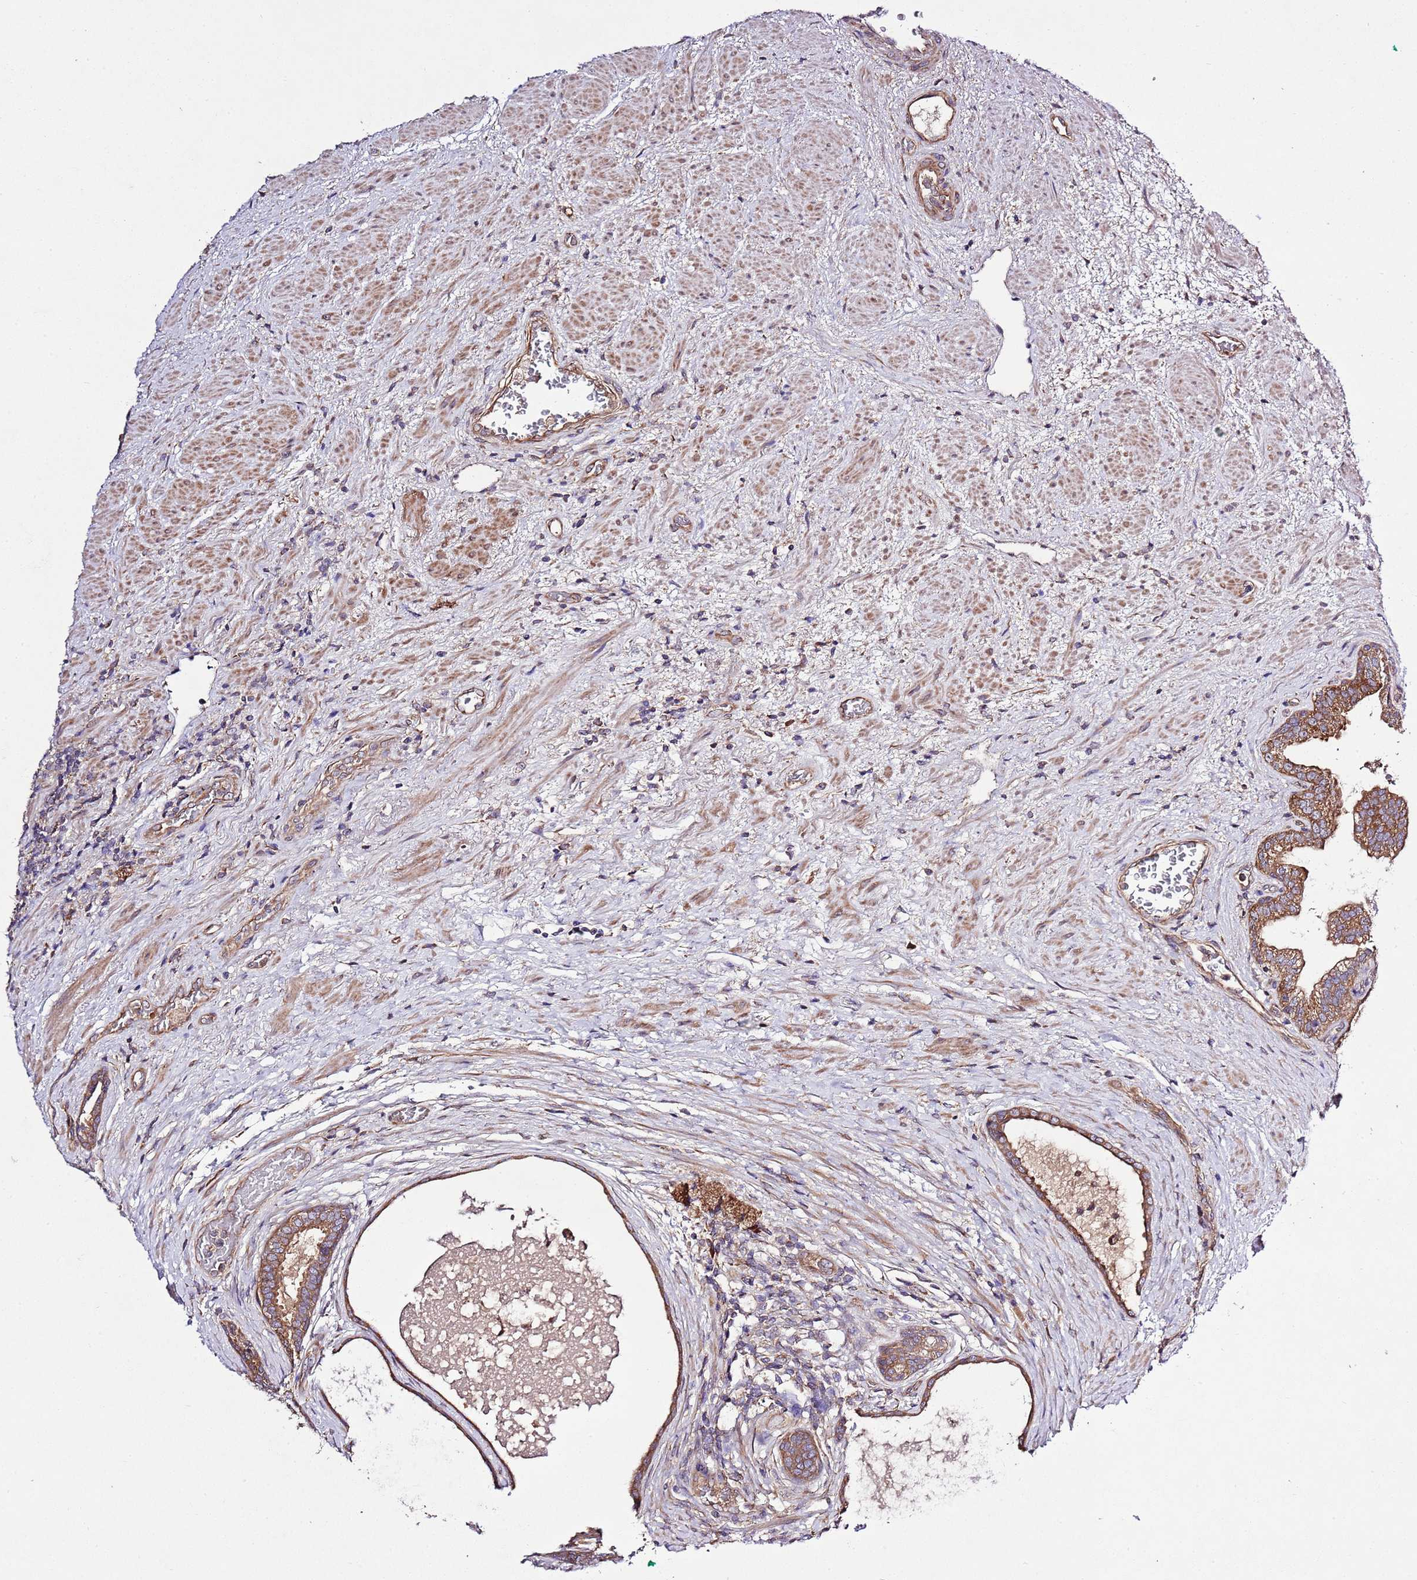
{"staining": {"intensity": "strong", "quantity": ">75%", "location": "cytoplasmic/membranous"}, "tissue": "prostate cancer", "cell_type": "Tumor cells", "image_type": "cancer", "snomed": [{"axis": "morphology", "description": "Adenocarcinoma, High grade"}, {"axis": "topography", "description": "Prostate"}], "caption": "DAB (3,3'-diaminobenzidine) immunohistochemical staining of prostate cancer (adenocarcinoma (high-grade)) exhibits strong cytoplasmic/membranous protein positivity in approximately >75% of tumor cells. The staining was performed using DAB (3,3'-diaminobenzidine), with brown indicating positive protein expression. Nuclei are stained blue with hematoxylin.", "gene": "MFNG", "patient": {"sex": "male", "age": 70}}